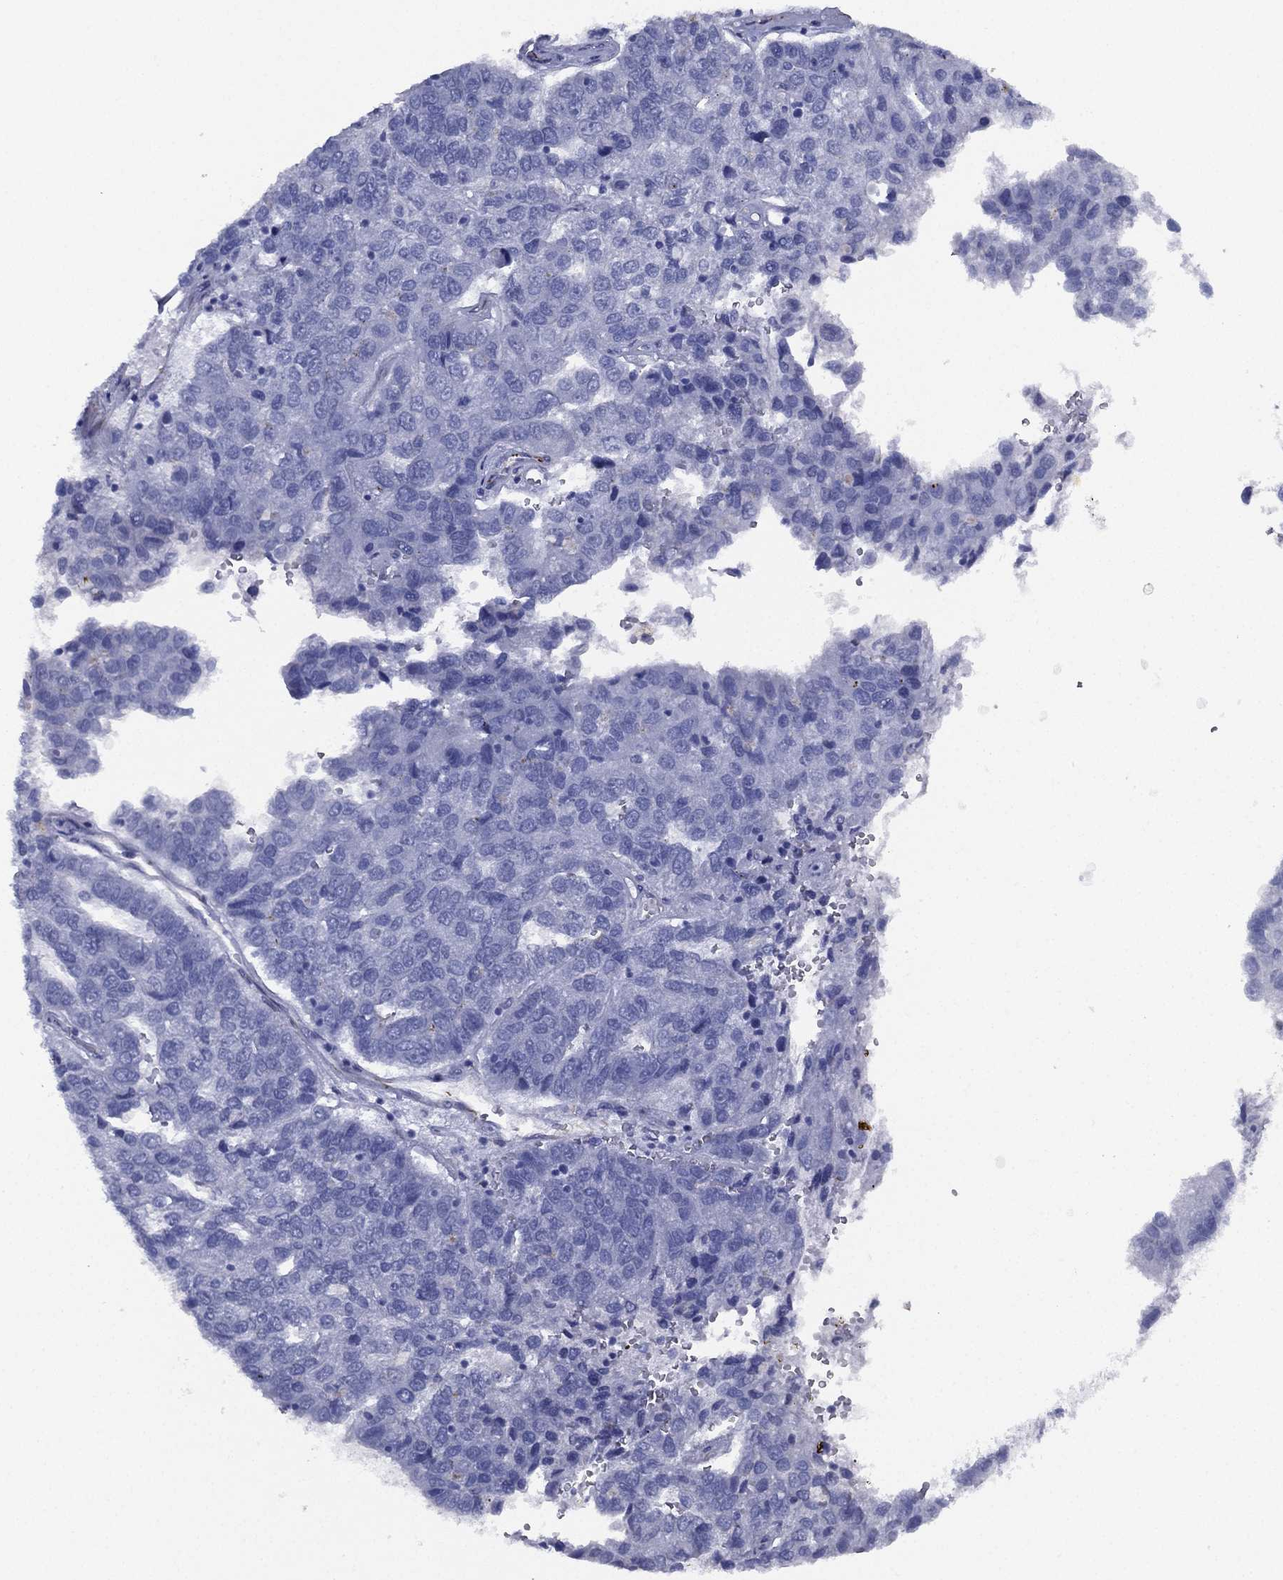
{"staining": {"intensity": "negative", "quantity": "none", "location": "none"}, "tissue": "pancreatic cancer", "cell_type": "Tumor cells", "image_type": "cancer", "snomed": [{"axis": "morphology", "description": "Adenocarcinoma, NOS"}, {"axis": "topography", "description": "Pancreas"}], "caption": "The photomicrograph shows no staining of tumor cells in pancreatic adenocarcinoma.", "gene": "MAS1", "patient": {"sex": "female", "age": 61}}